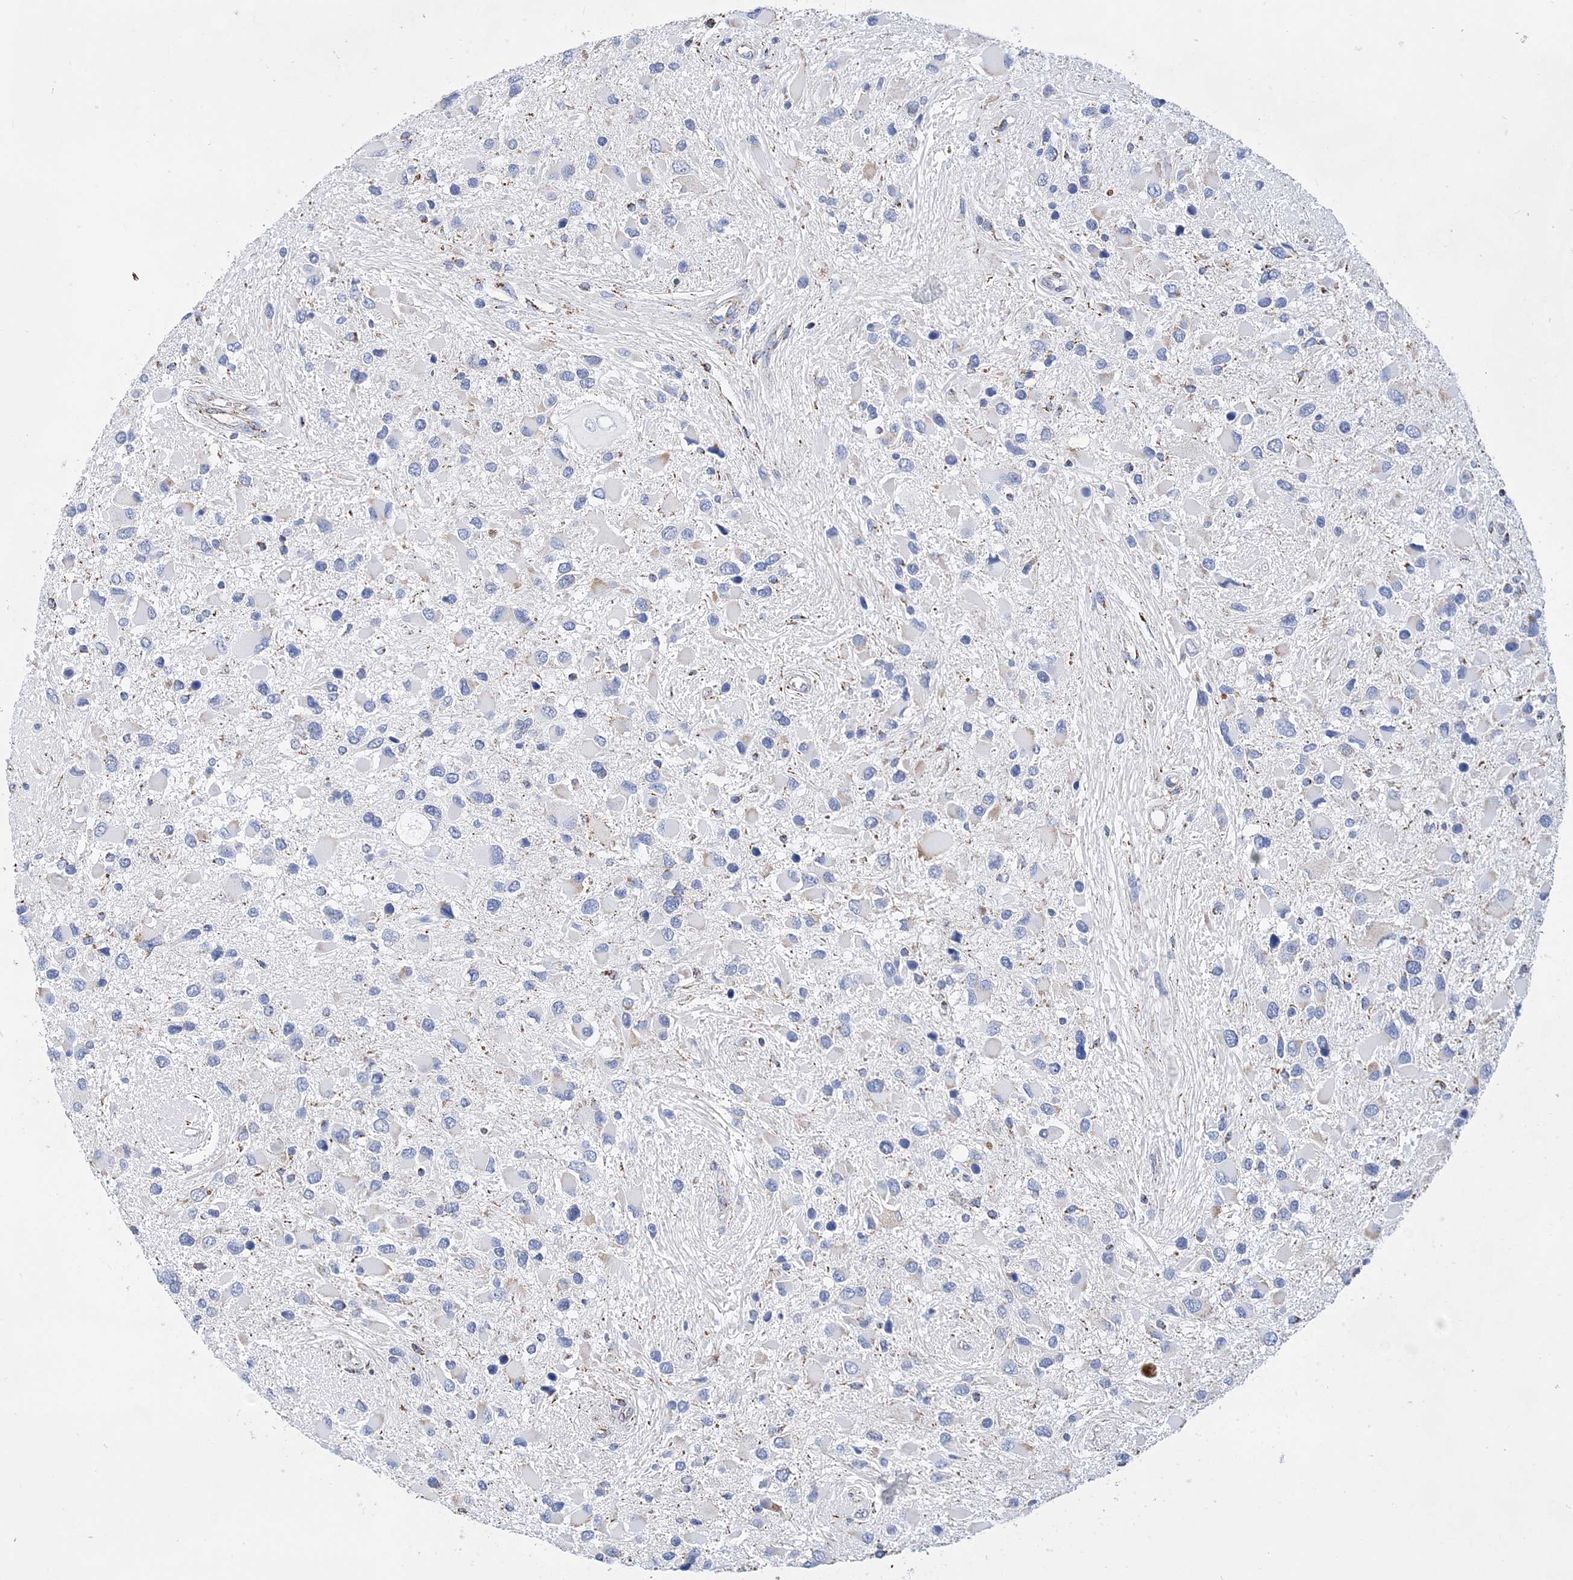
{"staining": {"intensity": "negative", "quantity": "none", "location": "none"}, "tissue": "glioma", "cell_type": "Tumor cells", "image_type": "cancer", "snomed": [{"axis": "morphology", "description": "Glioma, malignant, High grade"}, {"axis": "topography", "description": "Brain"}], "caption": "Immunohistochemistry histopathology image of neoplastic tissue: malignant glioma (high-grade) stained with DAB (3,3'-diaminobenzidine) displays no significant protein staining in tumor cells.", "gene": "ACOT9", "patient": {"sex": "male", "age": 53}}